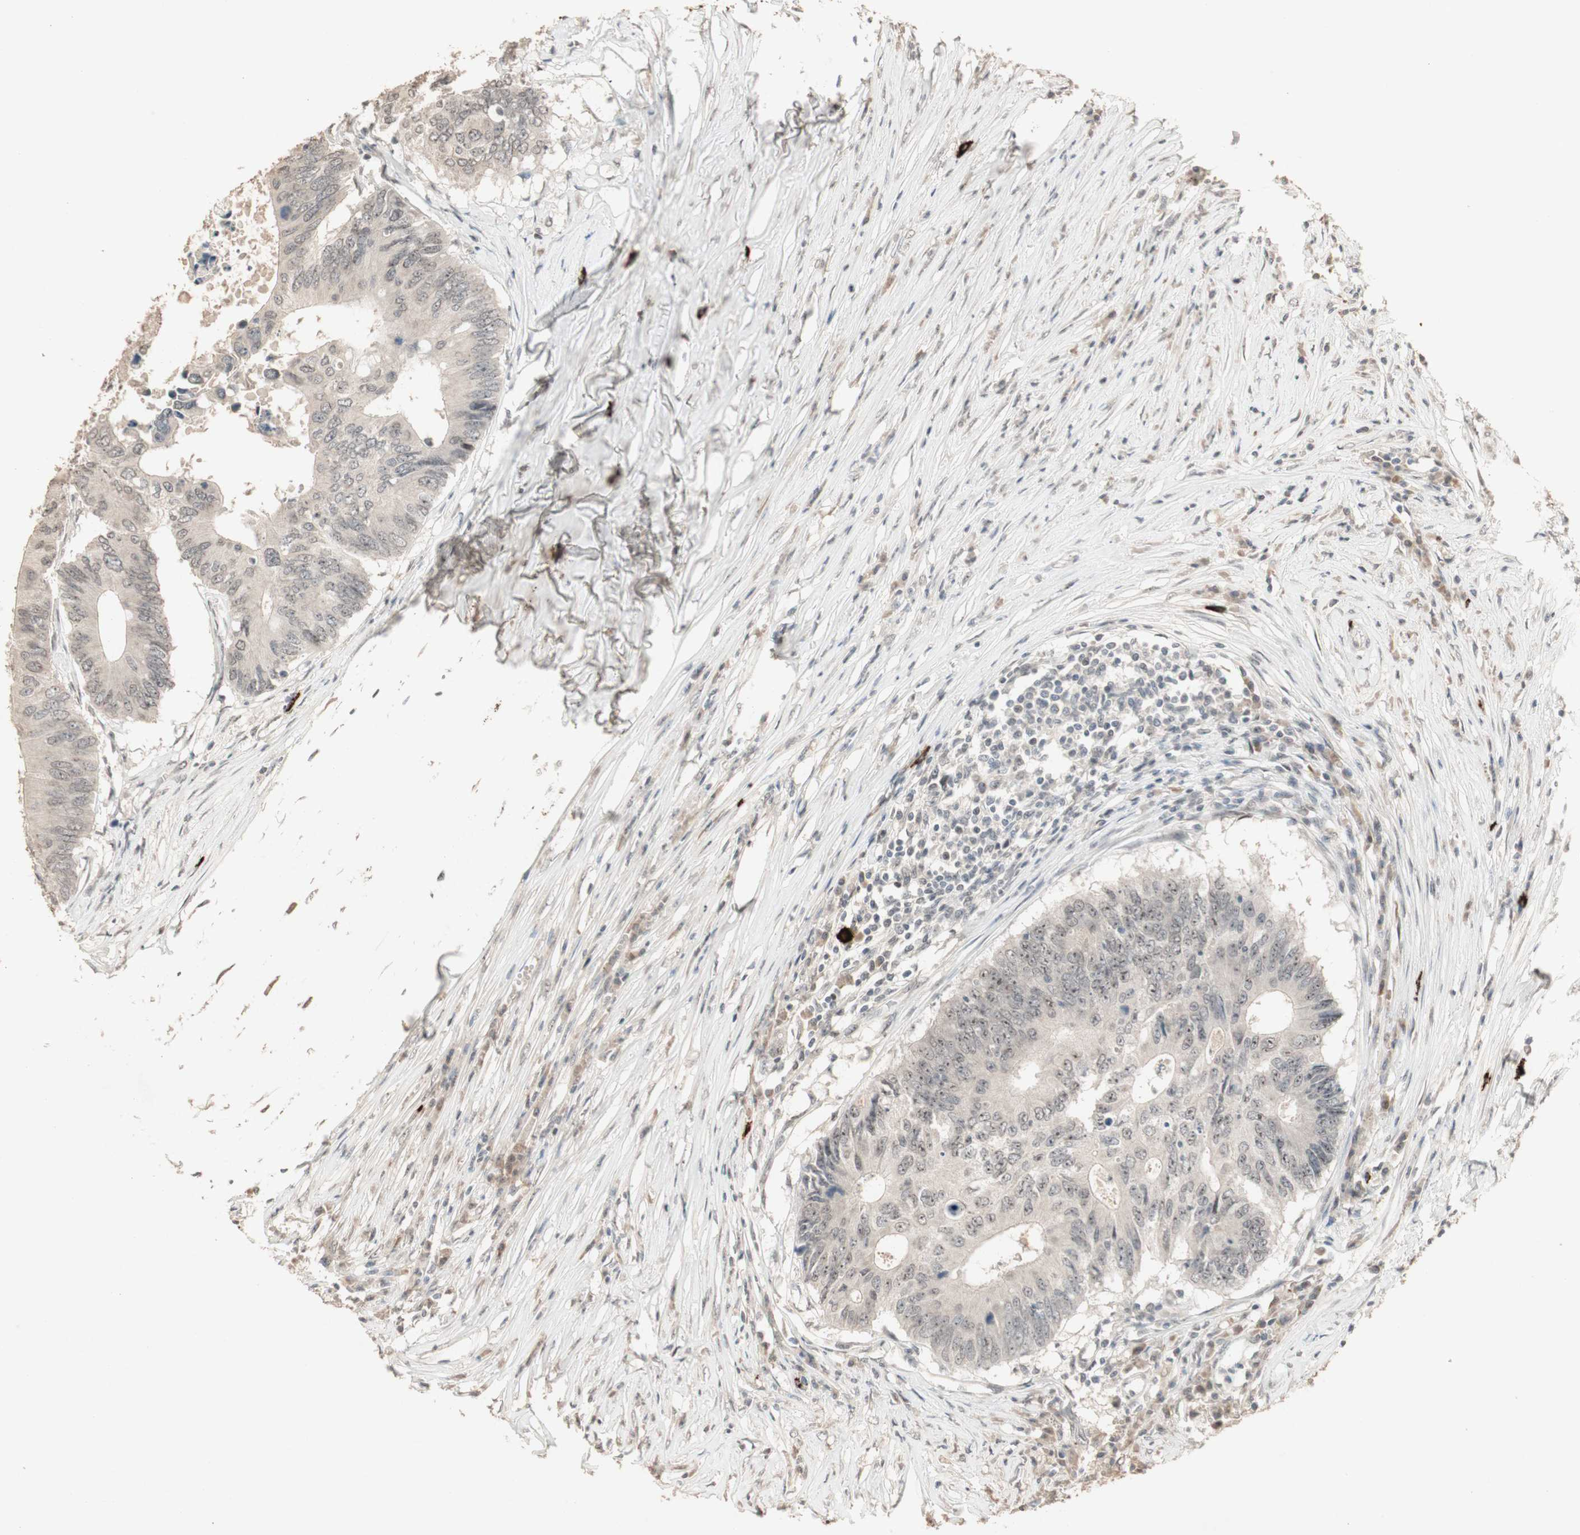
{"staining": {"intensity": "moderate", "quantity": "25%-75%", "location": "nuclear"}, "tissue": "colorectal cancer", "cell_type": "Tumor cells", "image_type": "cancer", "snomed": [{"axis": "morphology", "description": "Adenocarcinoma, NOS"}, {"axis": "topography", "description": "Colon"}], "caption": "A photomicrograph of human colorectal adenocarcinoma stained for a protein reveals moderate nuclear brown staining in tumor cells. Nuclei are stained in blue.", "gene": "ETV4", "patient": {"sex": "male", "age": 71}}